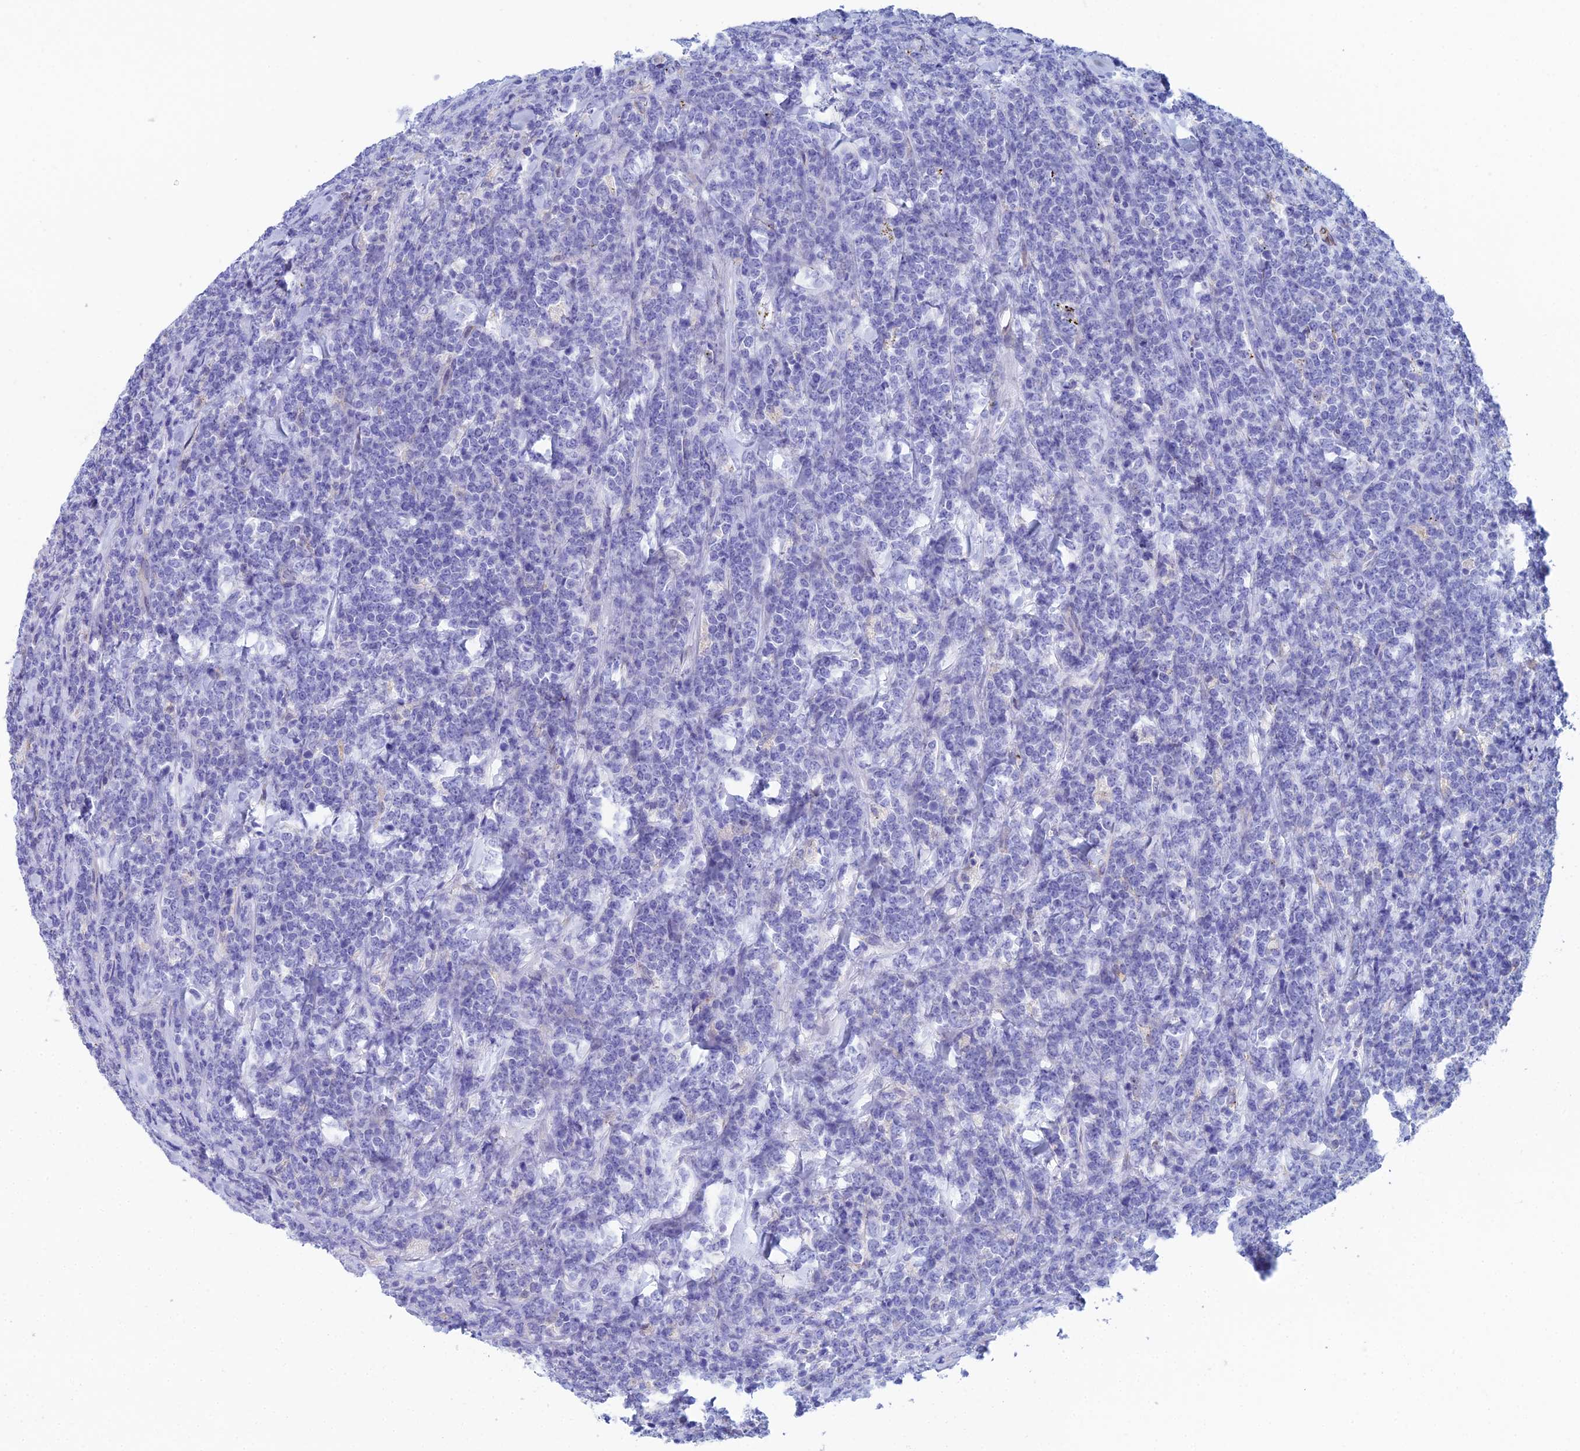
{"staining": {"intensity": "negative", "quantity": "none", "location": "none"}, "tissue": "lymphoma", "cell_type": "Tumor cells", "image_type": "cancer", "snomed": [{"axis": "morphology", "description": "Malignant lymphoma, non-Hodgkin's type, High grade"}, {"axis": "topography", "description": "Small intestine"}], "caption": "Tumor cells show no significant positivity in lymphoma.", "gene": "CFAP210", "patient": {"sex": "male", "age": 8}}